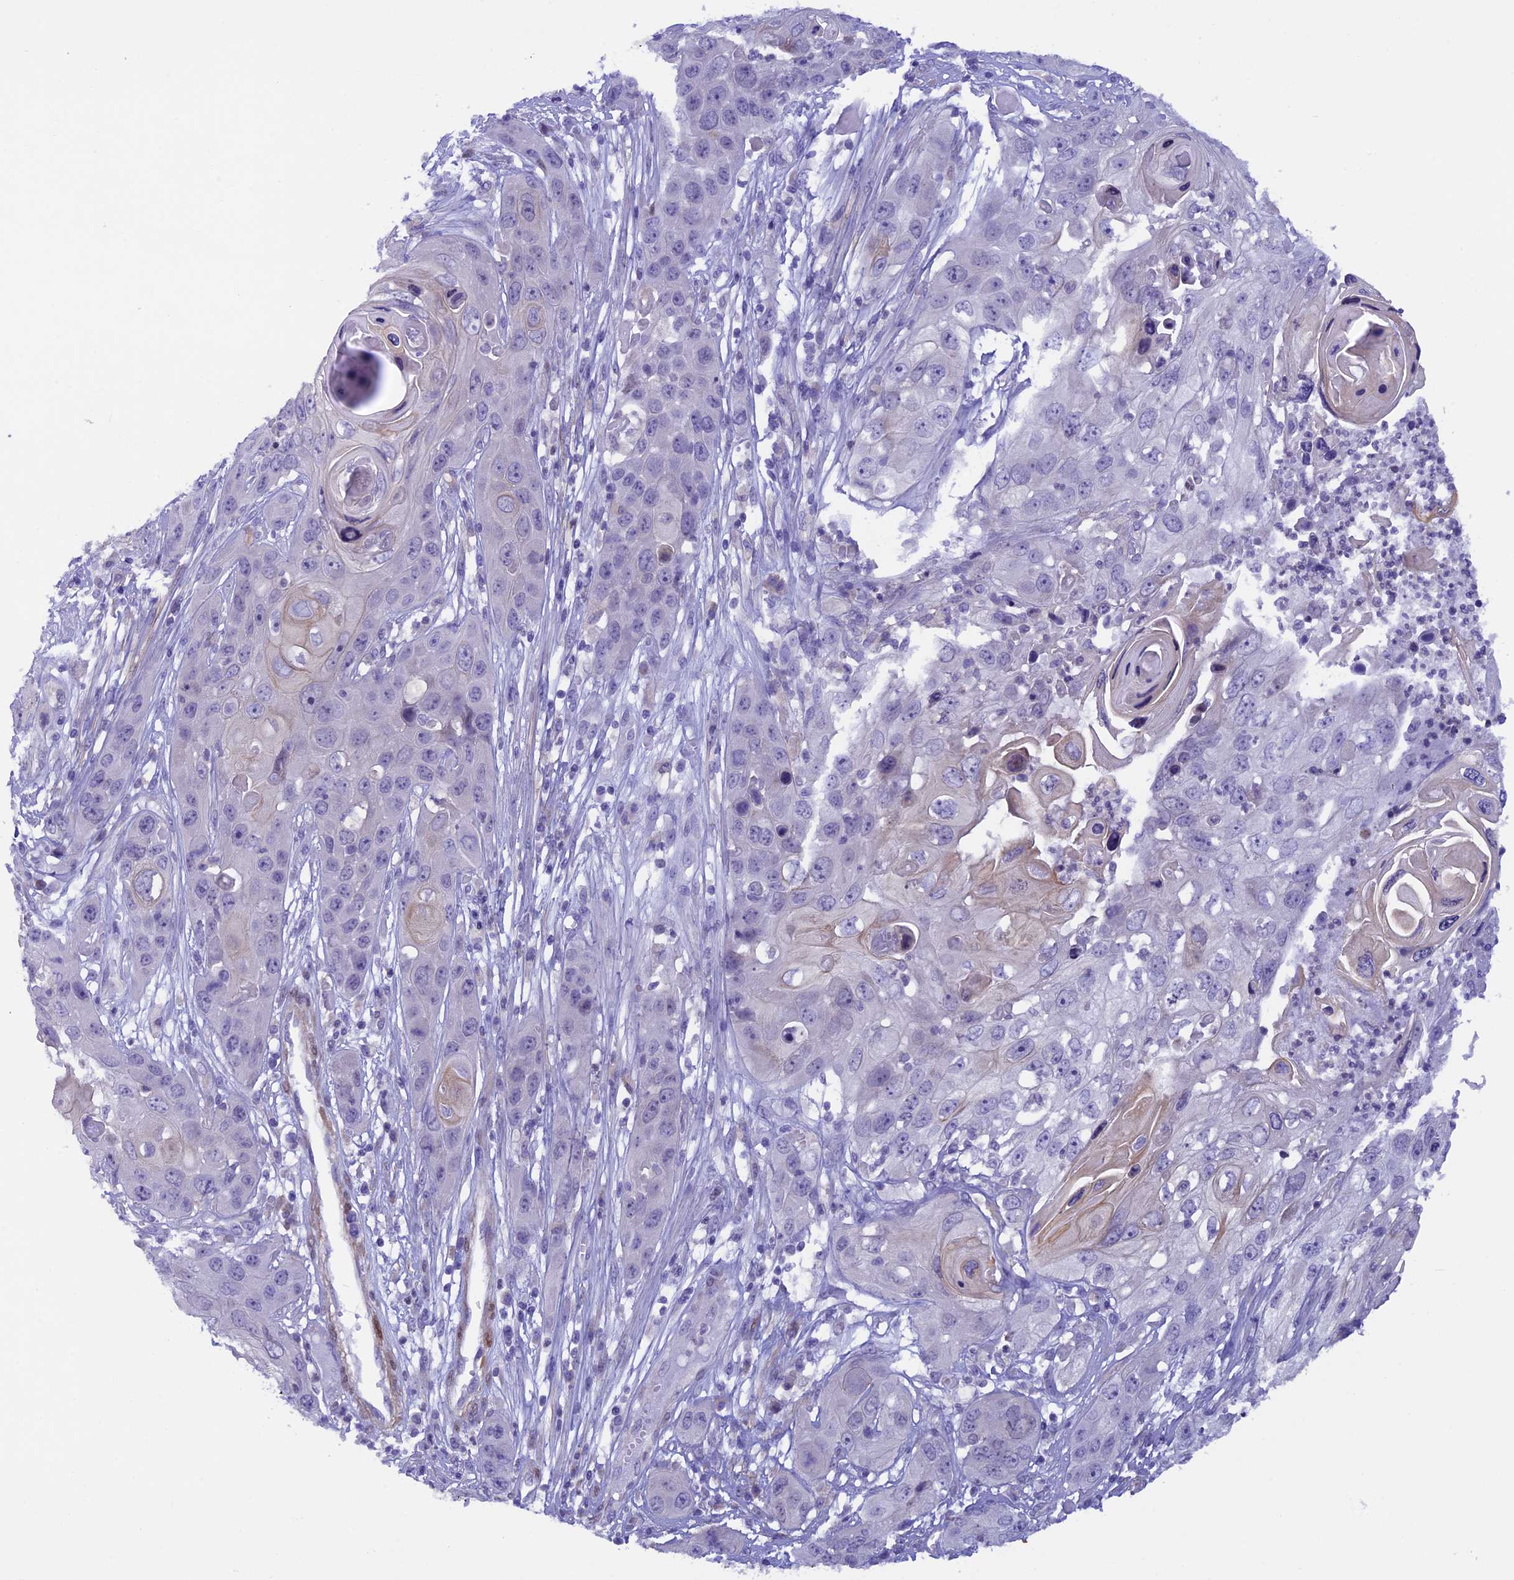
{"staining": {"intensity": "negative", "quantity": "none", "location": "none"}, "tissue": "skin cancer", "cell_type": "Tumor cells", "image_type": "cancer", "snomed": [{"axis": "morphology", "description": "Squamous cell carcinoma, NOS"}, {"axis": "topography", "description": "Skin"}], "caption": "Micrograph shows no protein expression in tumor cells of skin squamous cell carcinoma tissue.", "gene": "IGSF6", "patient": {"sex": "male", "age": 55}}